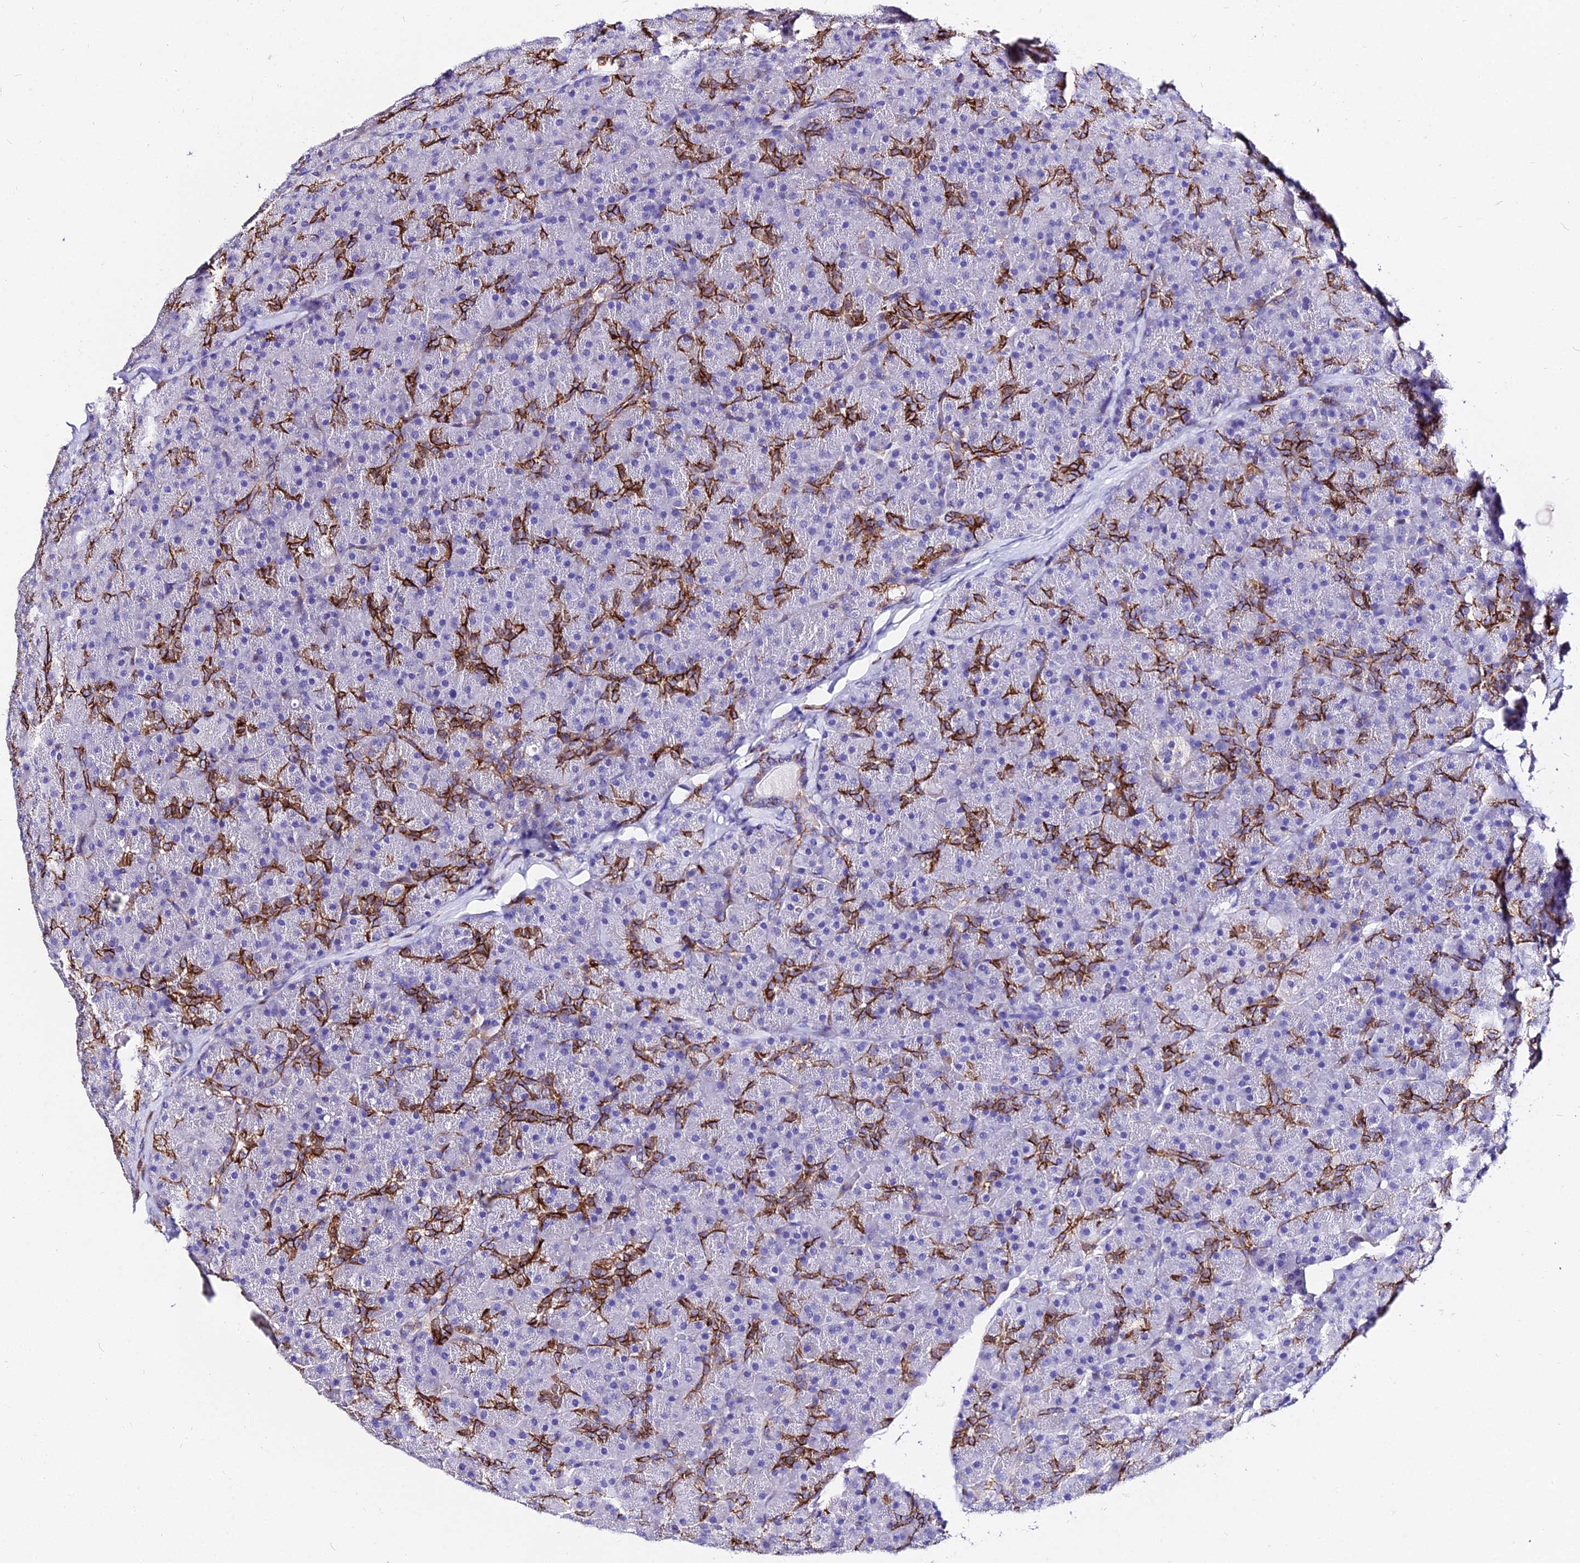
{"staining": {"intensity": "strong", "quantity": "<25%", "location": "cytoplasmic/membranous"}, "tissue": "pancreas", "cell_type": "Exocrine glandular cells", "image_type": "normal", "snomed": [{"axis": "morphology", "description": "Normal tissue, NOS"}, {"axis": "topography", "description": "Pancreas"}], "caption": "Unremarkable pancreas reveals strong cytoplasmic/membranous positivity in about <25% of exocrine glandular cells.", "gene": "CSRP1", "patient": {"sex": "male", "age": 36}}